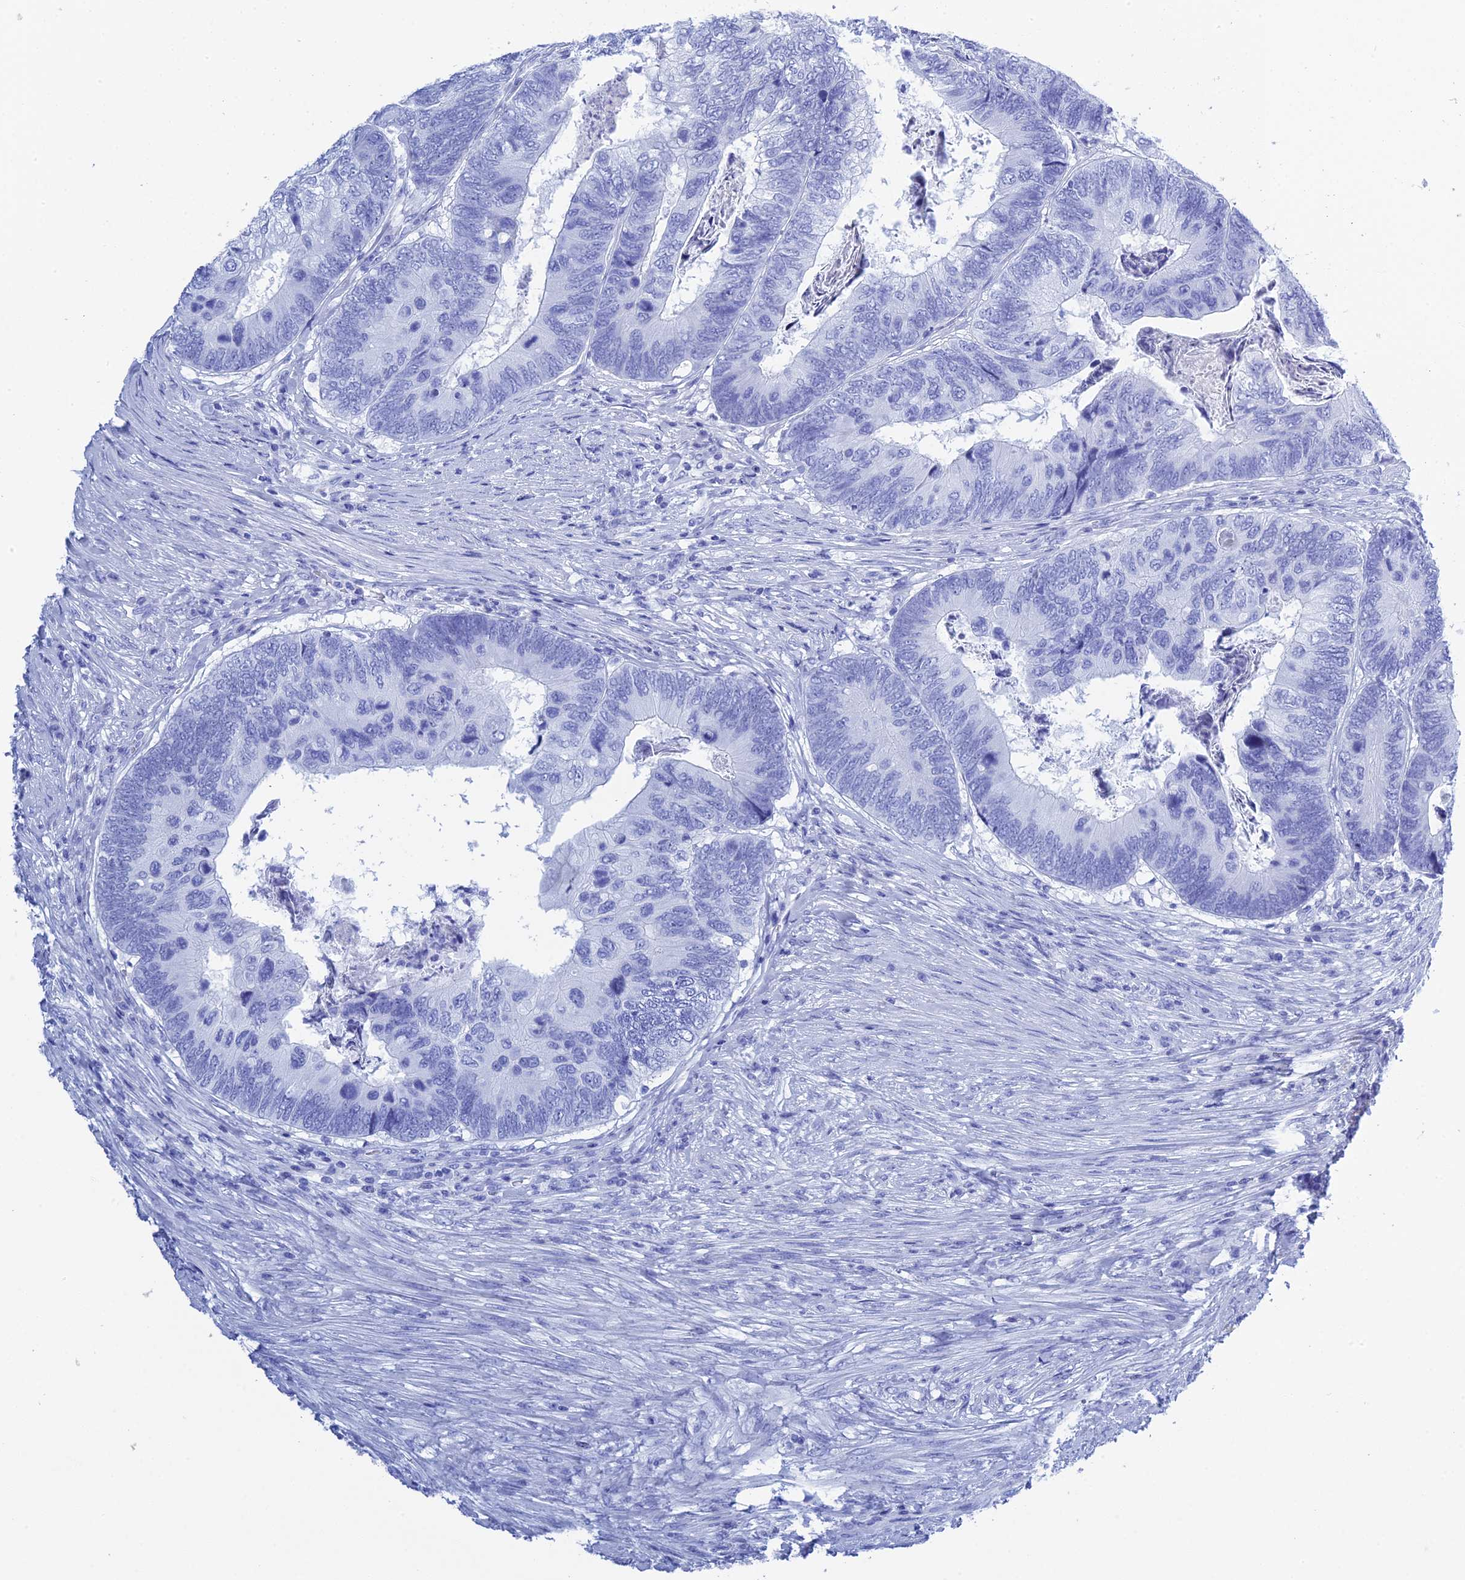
{"staining": {"intensity": "negative", "quantity": "none", "location": "none"}, "tissue": "colorectal cancer", "cell_type": "Tumor cells", "image_type": "cancer", "snomed": [{"axis": "morphology", "description": "Adenocarcinoma, NOS"}, {"axis": "topography", "description": "Colon"}], "caption": "Immunohistochemistry of human colorectal adenocarcinoma demonstrates no positivity in tumor cells.", "gene": "TEX101", "patient": {"sex": "female", "age": 67}}